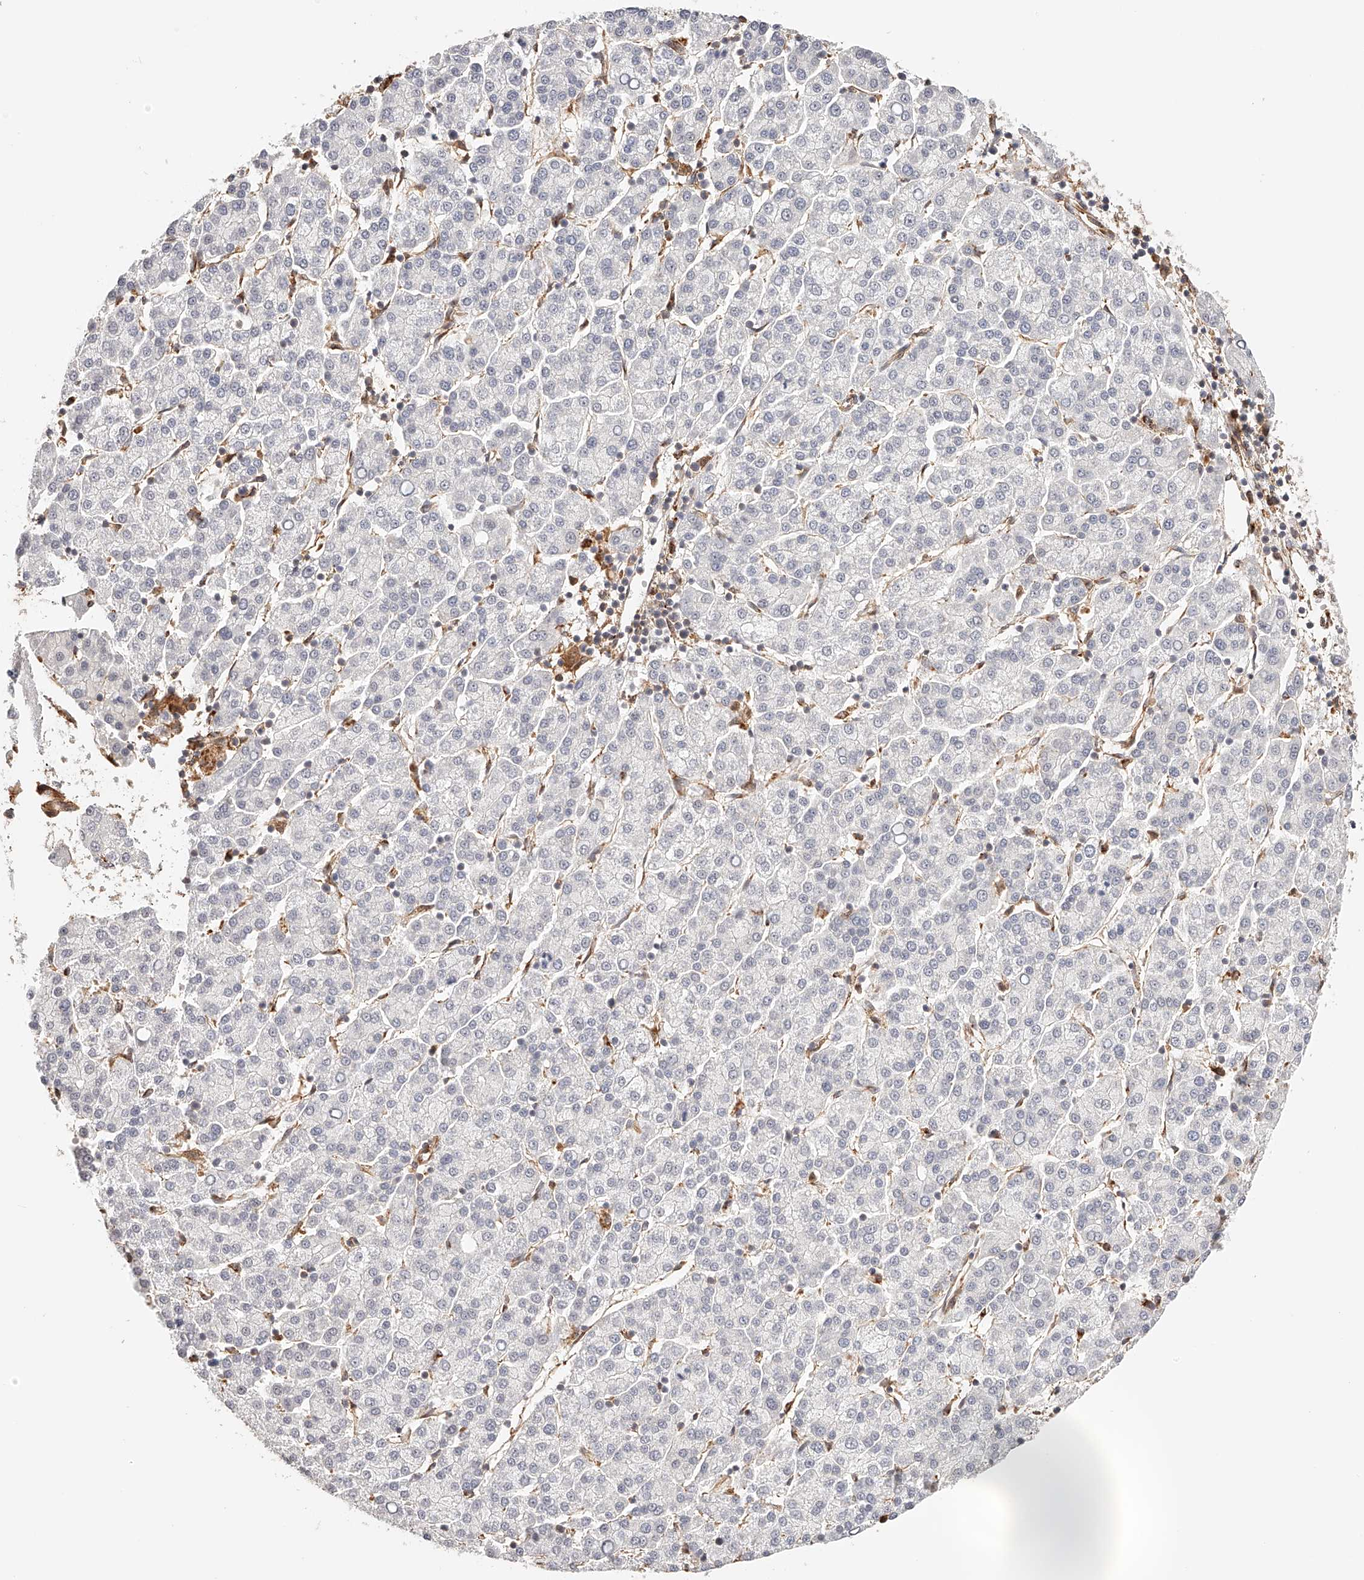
{"staining": {"intensity": "negative", "quantity": "none", "location": "none"}, "tissue": "liver cancer", "cell_type": "Tumor cells", "image_type": "cancer", "snomed": [{"axis": "morphology", "description": "Carcinoma, Hepatocellular, NOS"}, {"axis": "topography", "description": "Liver"}], "caption": "The immunohistochemistry (IHC) micrograph has no significant positivity in tumor cells of liver cancer tissue.", "gene": "SYNC", "patient": {"sex": "female", "age": 58}}